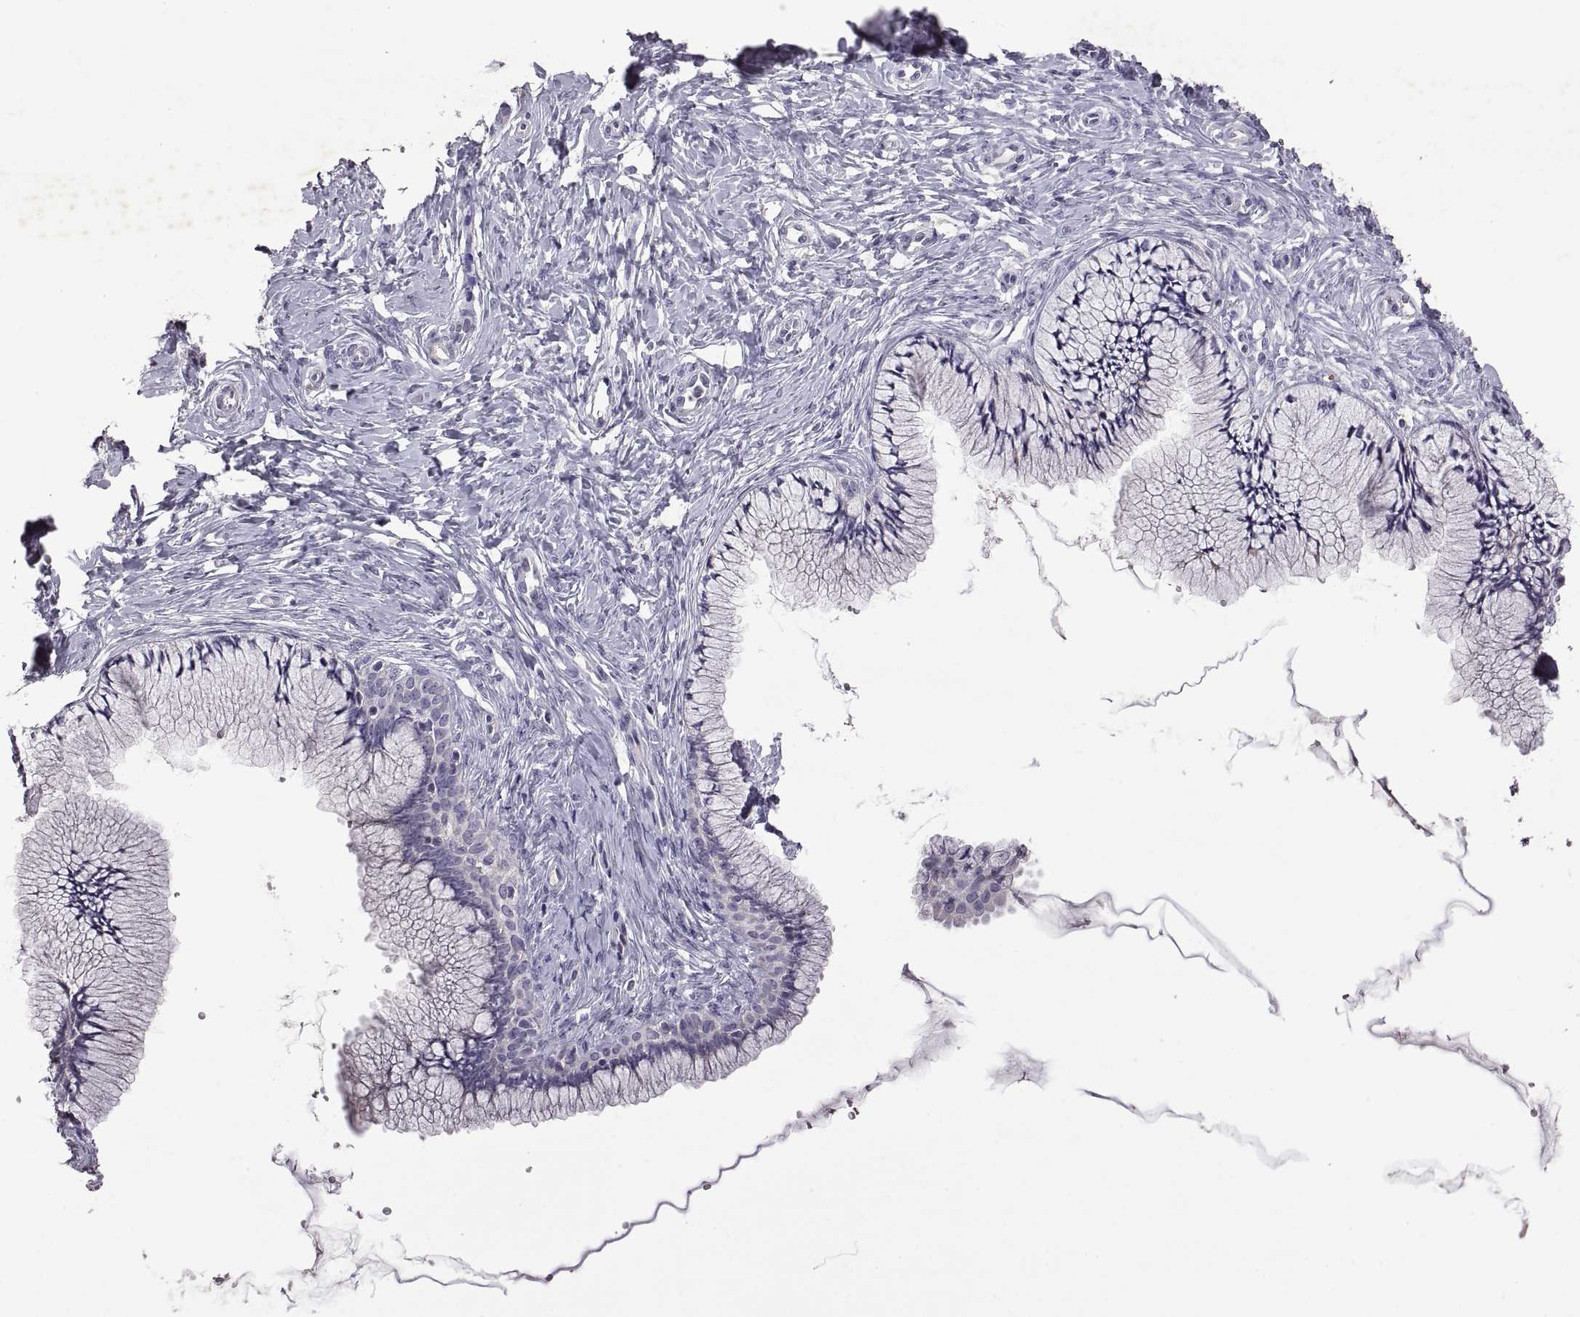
{"staining": {"intensity": "negative", "quantity": "none", "location": "none"}, "tissue": "cervix", "cell_type": "Glandular cells", "image_type": "normal", "snomed": [{"axis": "morphology", "description": "Normal tissue, NOS"}, {"axis": "topography", "description": "Cervix"}], "caption": "Immunohistochemistry (IHC) of benign cervix exhibits no expression in glandular cells.", "gene": "DEFB136", "patient": {"sex": "female", "age": 37}}